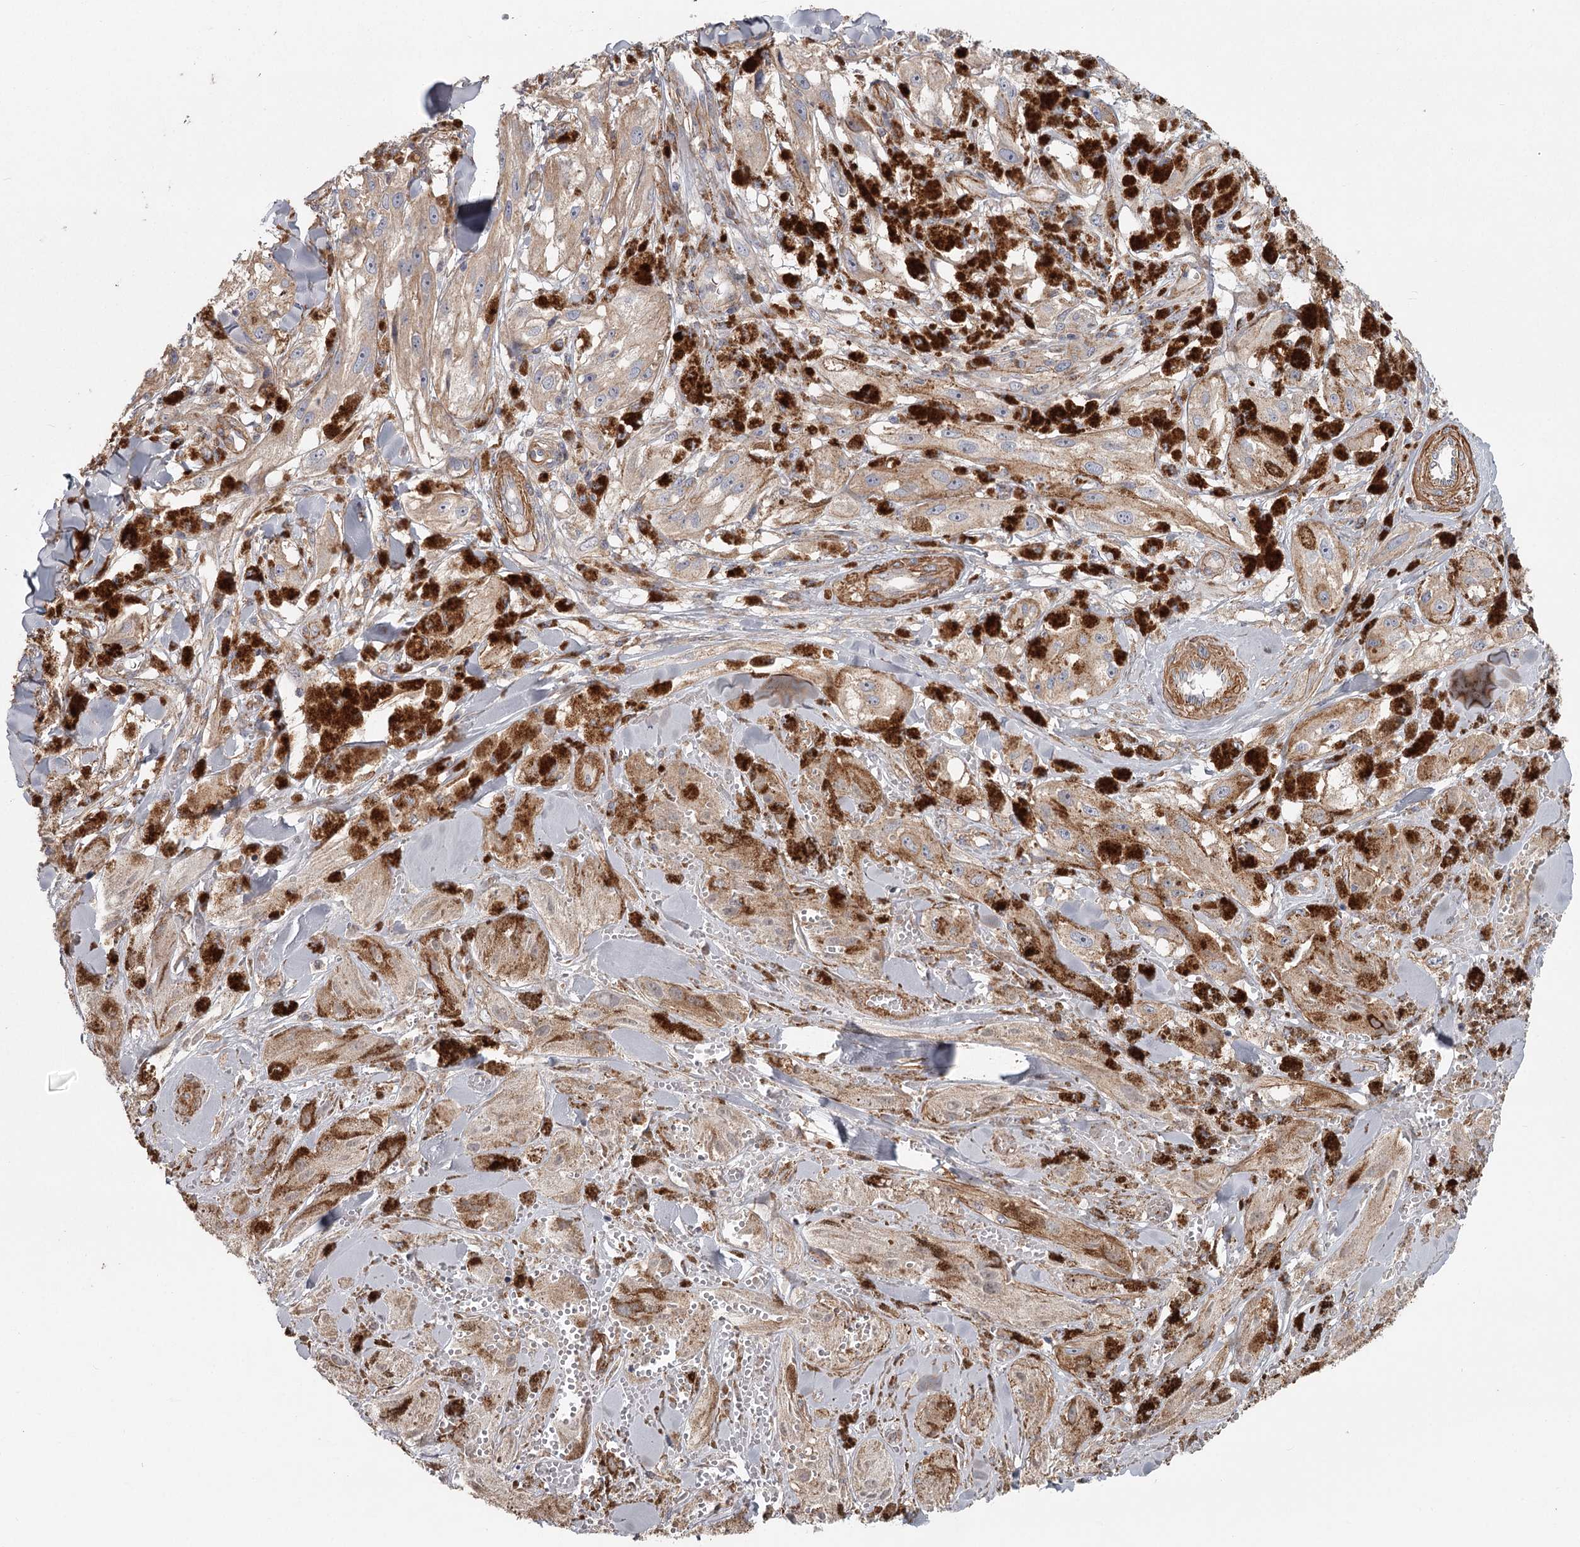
{"staining": {"intensity": "weak", "quantity": ">75%", "location": "cytoplasmic/membranous"}, "tissue": "melanoma", "cell_type": "Tumor cells", "image_type": "cancer", "snomed": [{"axis": "morphology", "description": "Malignant melanoma, NOS"}, {"axis": "topography", "description": "Skin"}], "caption": "The image demonstrates staining of melanoma, revealing weak cytoplasmic/membranous protein staining (brown color) within tumor cells.", "gene": "DHRS9", "patient": {"sex": "male", "age": 88}}